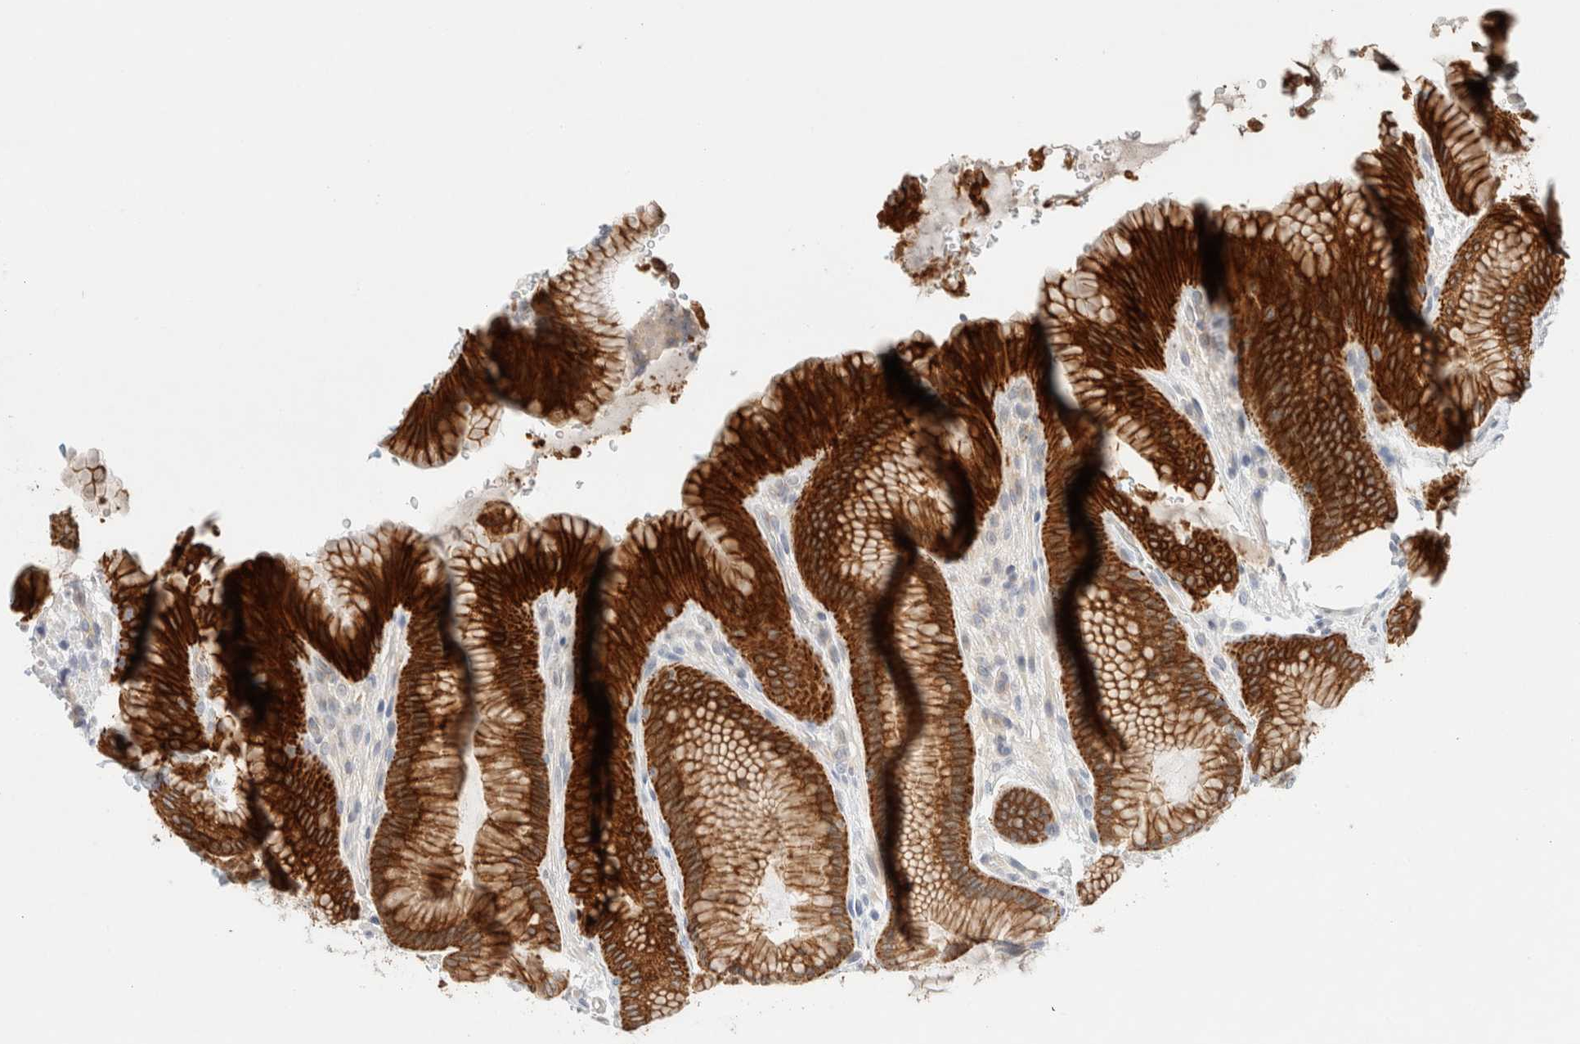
{"staining": {"intensity": "strong", "quantity": "<25%", "location": "cytoplasmic/membranous"}, "tissue": "stomach", "cell_type": "Glandular cells", "image_type": "normal", "snomed": [{"axis": "morphology", "description": "Normal tissue, NOS"}, {"axis": "topography", "description": "Stomach"}], "caption": "Protein analysis of benign stomach exhibits strong cytoplasmic/membranous expression in approximately <25% of glandular cells.", "gene": "SDR16C5", "patient": {"sex": "male", "age": 42}}